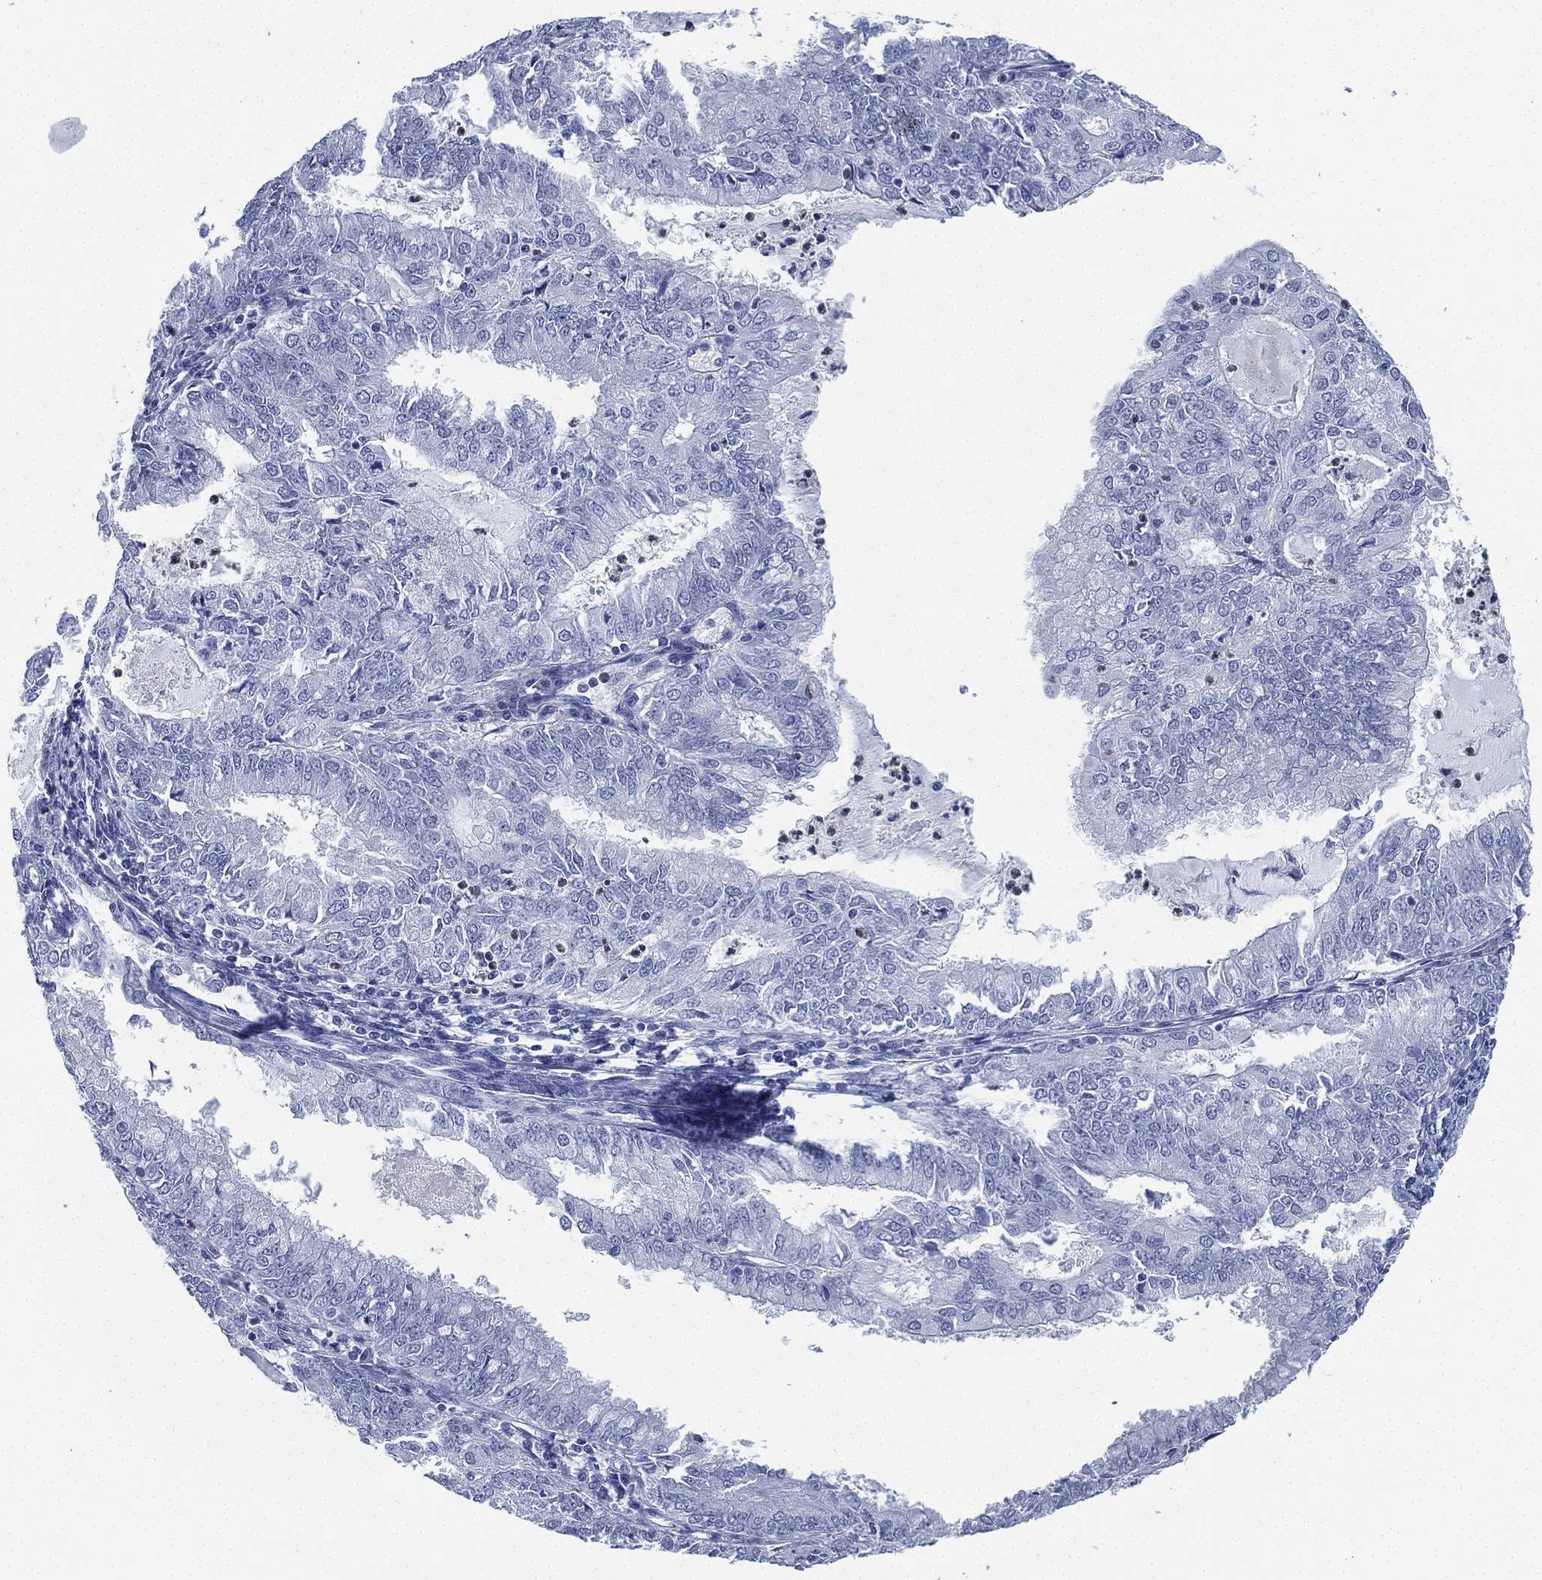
{"staining": {"intensity": "negative", "quantity": "none", "location": "none"}, "tissue": "endometrial cancer", "cell_type": "Tumor cells", "image_type": "cancer", "snomed": [{"axis": "morphology", "description": "Adenocarcinoma, NOS"}, {"axis": "topography", "description": "Endometrium"}], "caption": "Immunohistochemistry photomicrograph of endometrial cancer stained for a protein (brown), which demonstrates no staining in tumor cells. (DAB immunohistochemistry, high magnification).", "gene": "DEFB121", "patient": {"sex": "female", "age": 57}}